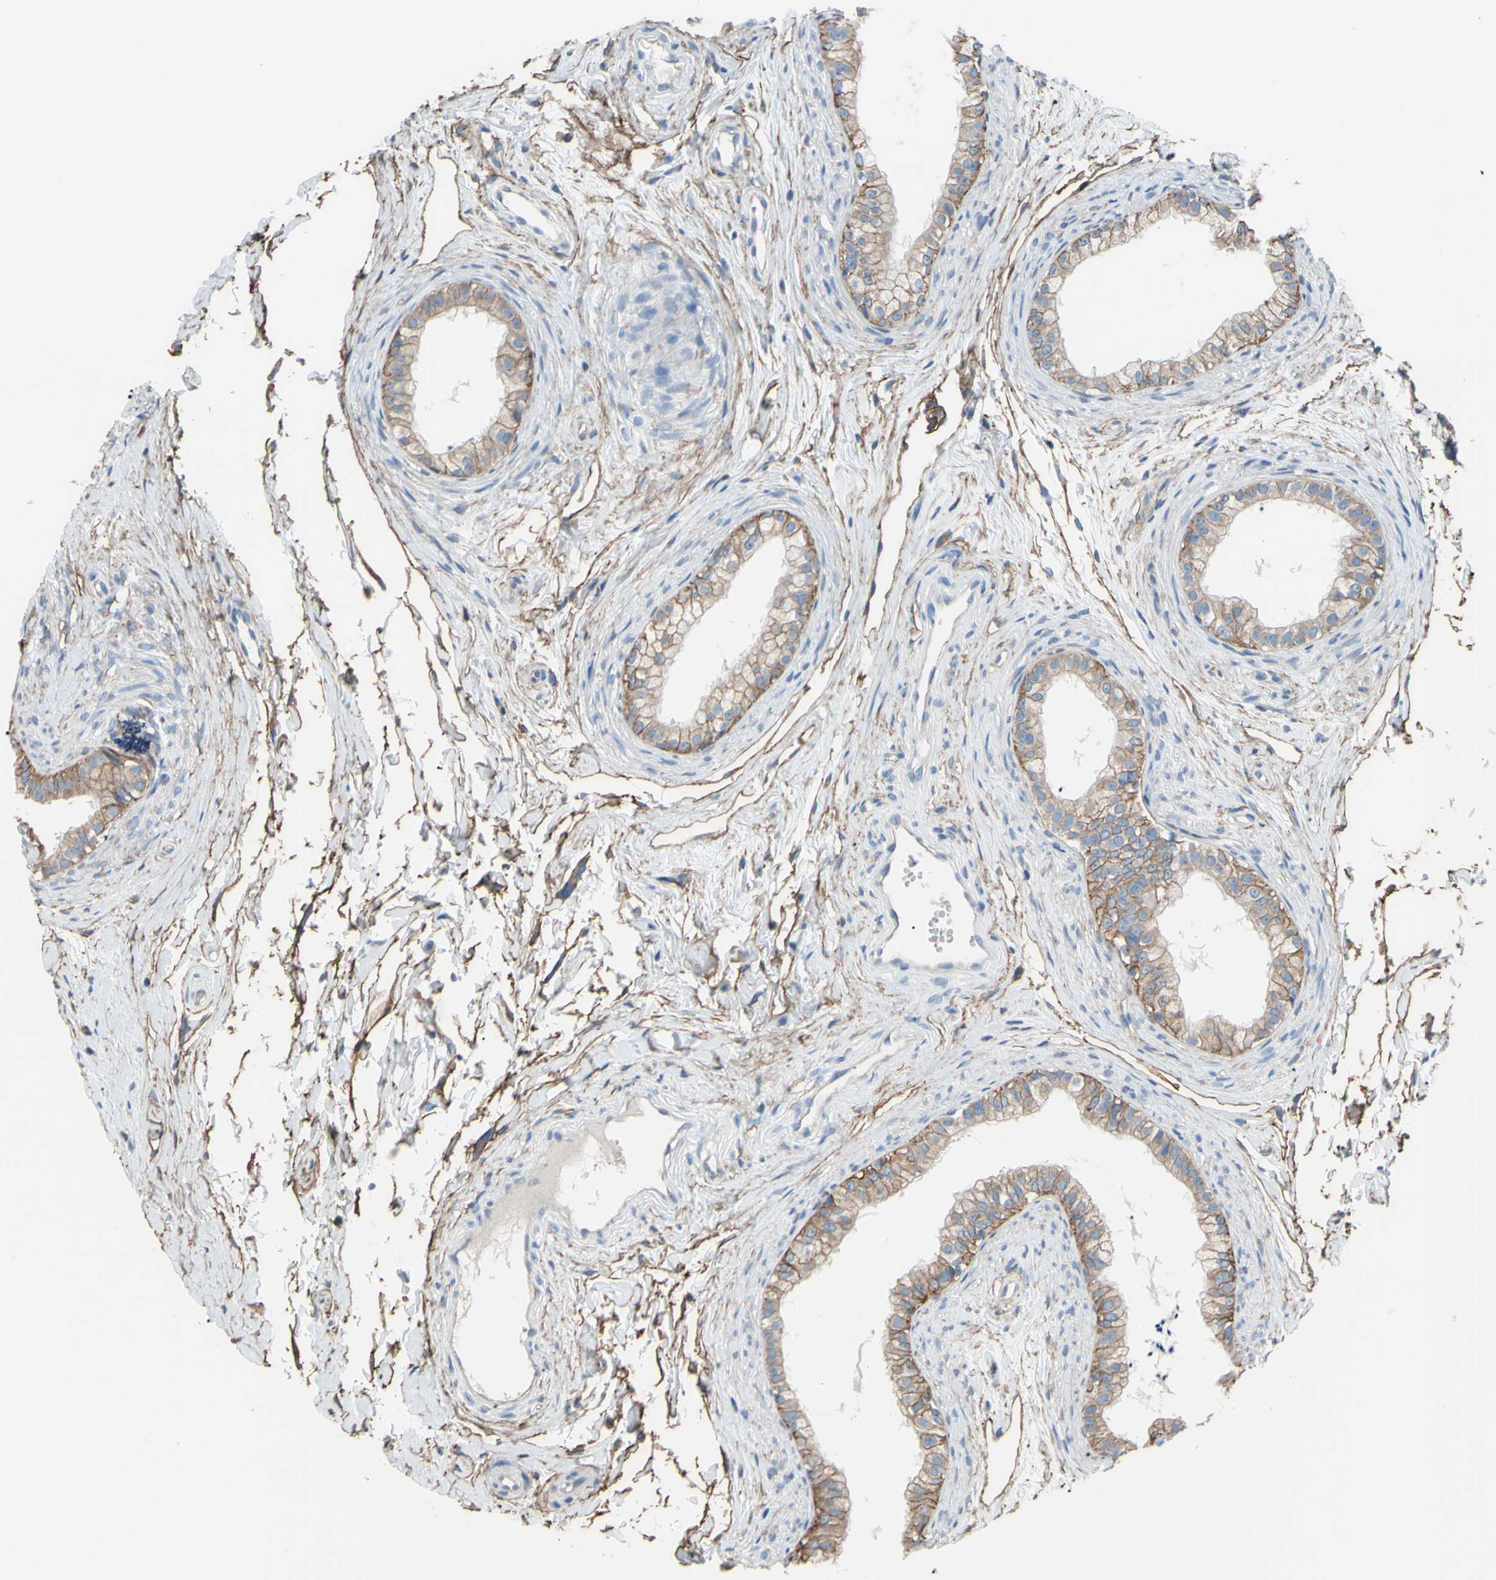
{"staining": {"intensity": "moderate", "quantity": ">75%", "location": "cytoplasmic/membranous"}, "tissue": "epididymis", "cell_type": "Glandular cells", "image_type": "normal", "snomed": [{"axis": "morphology", "description": "Normal tissue, NOS"}, {"axis": "topography", "description": "Epididymis"}], "caption": "A photomicrograph of human epididymis stained for a protein reveals moderate cytoplasmic/membranous brown staining in glandular cells.", "gene": "ADD1", "patient": {"sex": "male", "age": 56}}